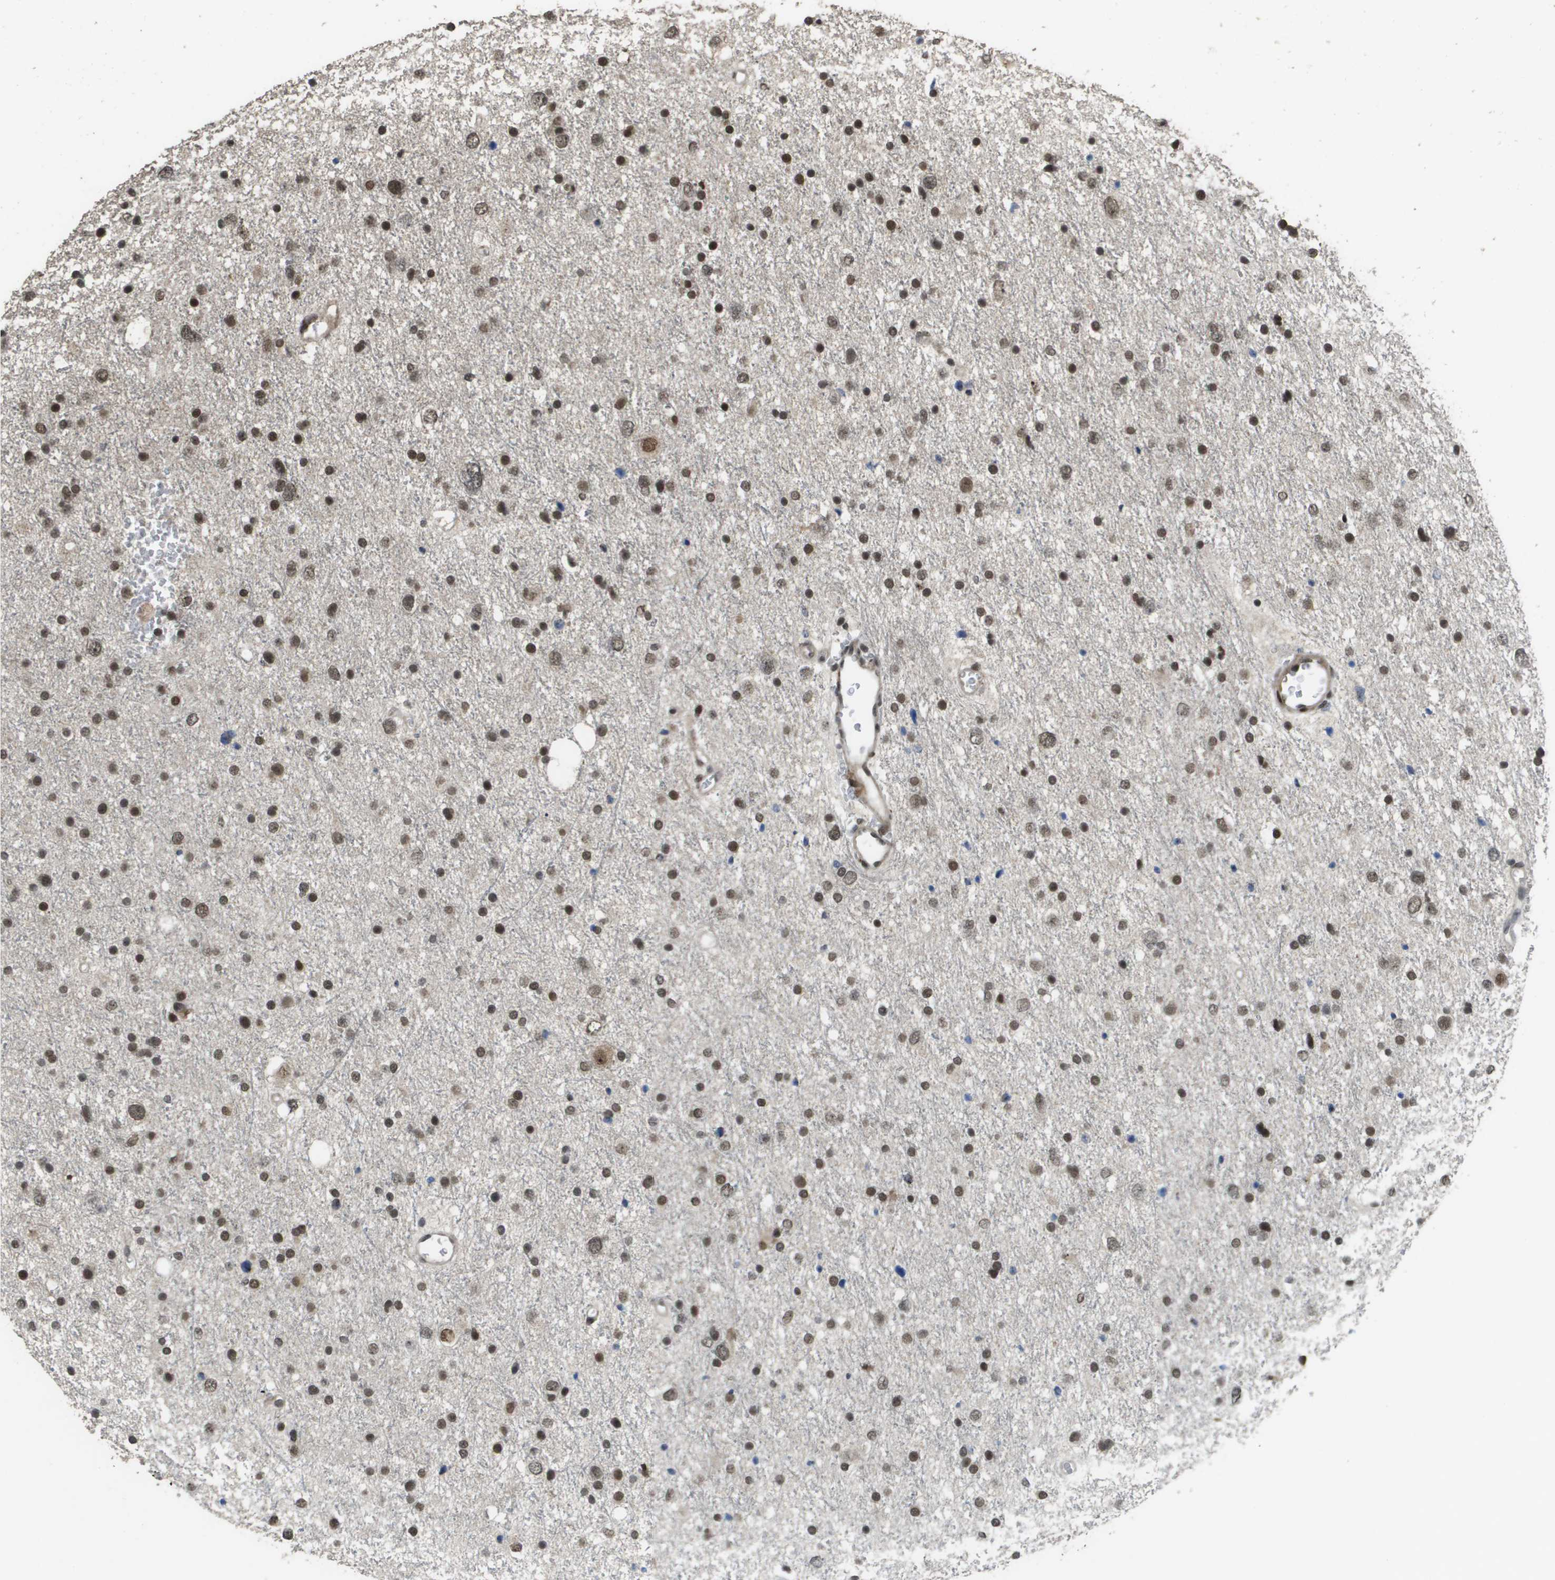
{"staining": {"intensity": "moderate", "quantity": ">75%", "location": "nuclear"}, "tissue": "glioma", "cell_type": "Tumor cells", "image_type": "cancer", "snomed": [{"axis": "morphology", "description": "Glioma, malignant, Low grade"}, {"axis": "topography", "description": "Brain"}], "caption": "High-power microscopy captured an IHC image of glioma, revealing moderate nuclear staining in about >75% of tumor cells.", "gene": "KAT5", "patient": {"sex": "female", "age": 37}}